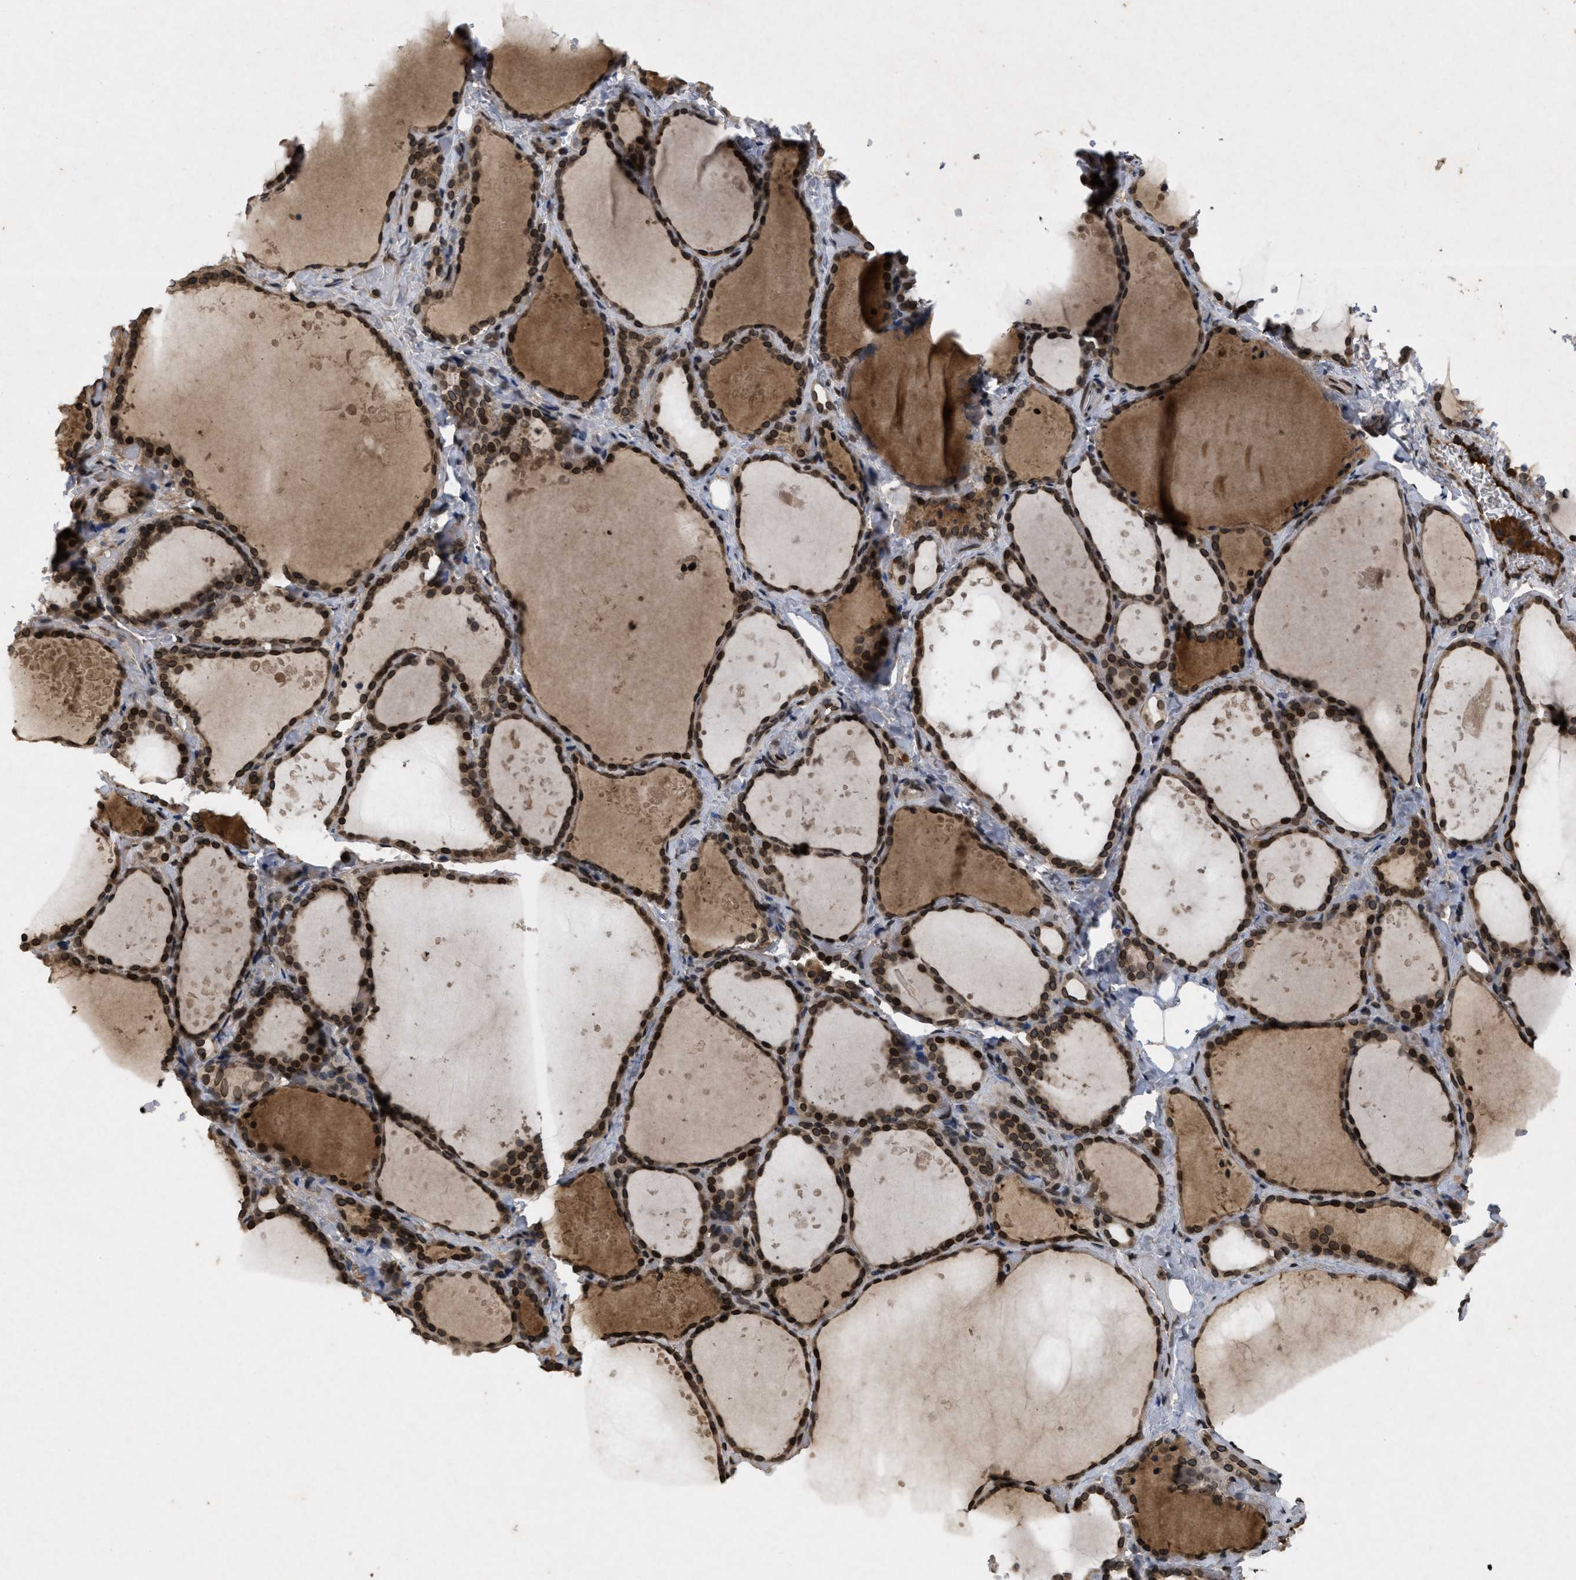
{"staining": {"intensity": "strong", "quantity": ">75%", "location": "cytoplasmic/membranous,nuclear"}, "tissue": "thyroid gland", "cell_type": "Glandular cells", "image_type": "normal", "snomed": [{"axis": "morphology", "description": "Normal tissue, NOS"}, {"axis": "topography", "description": "Thyroid gland"}], "caption": "This micrograph shows immunohistochemistry staining of unremarkable thyroid gland, with high strong cytoplasmic/membranous,nuclear positivity in about >75% of glandular cells.", "gene": "CRY1", "patient": {"sex": "female", "age": 44}}